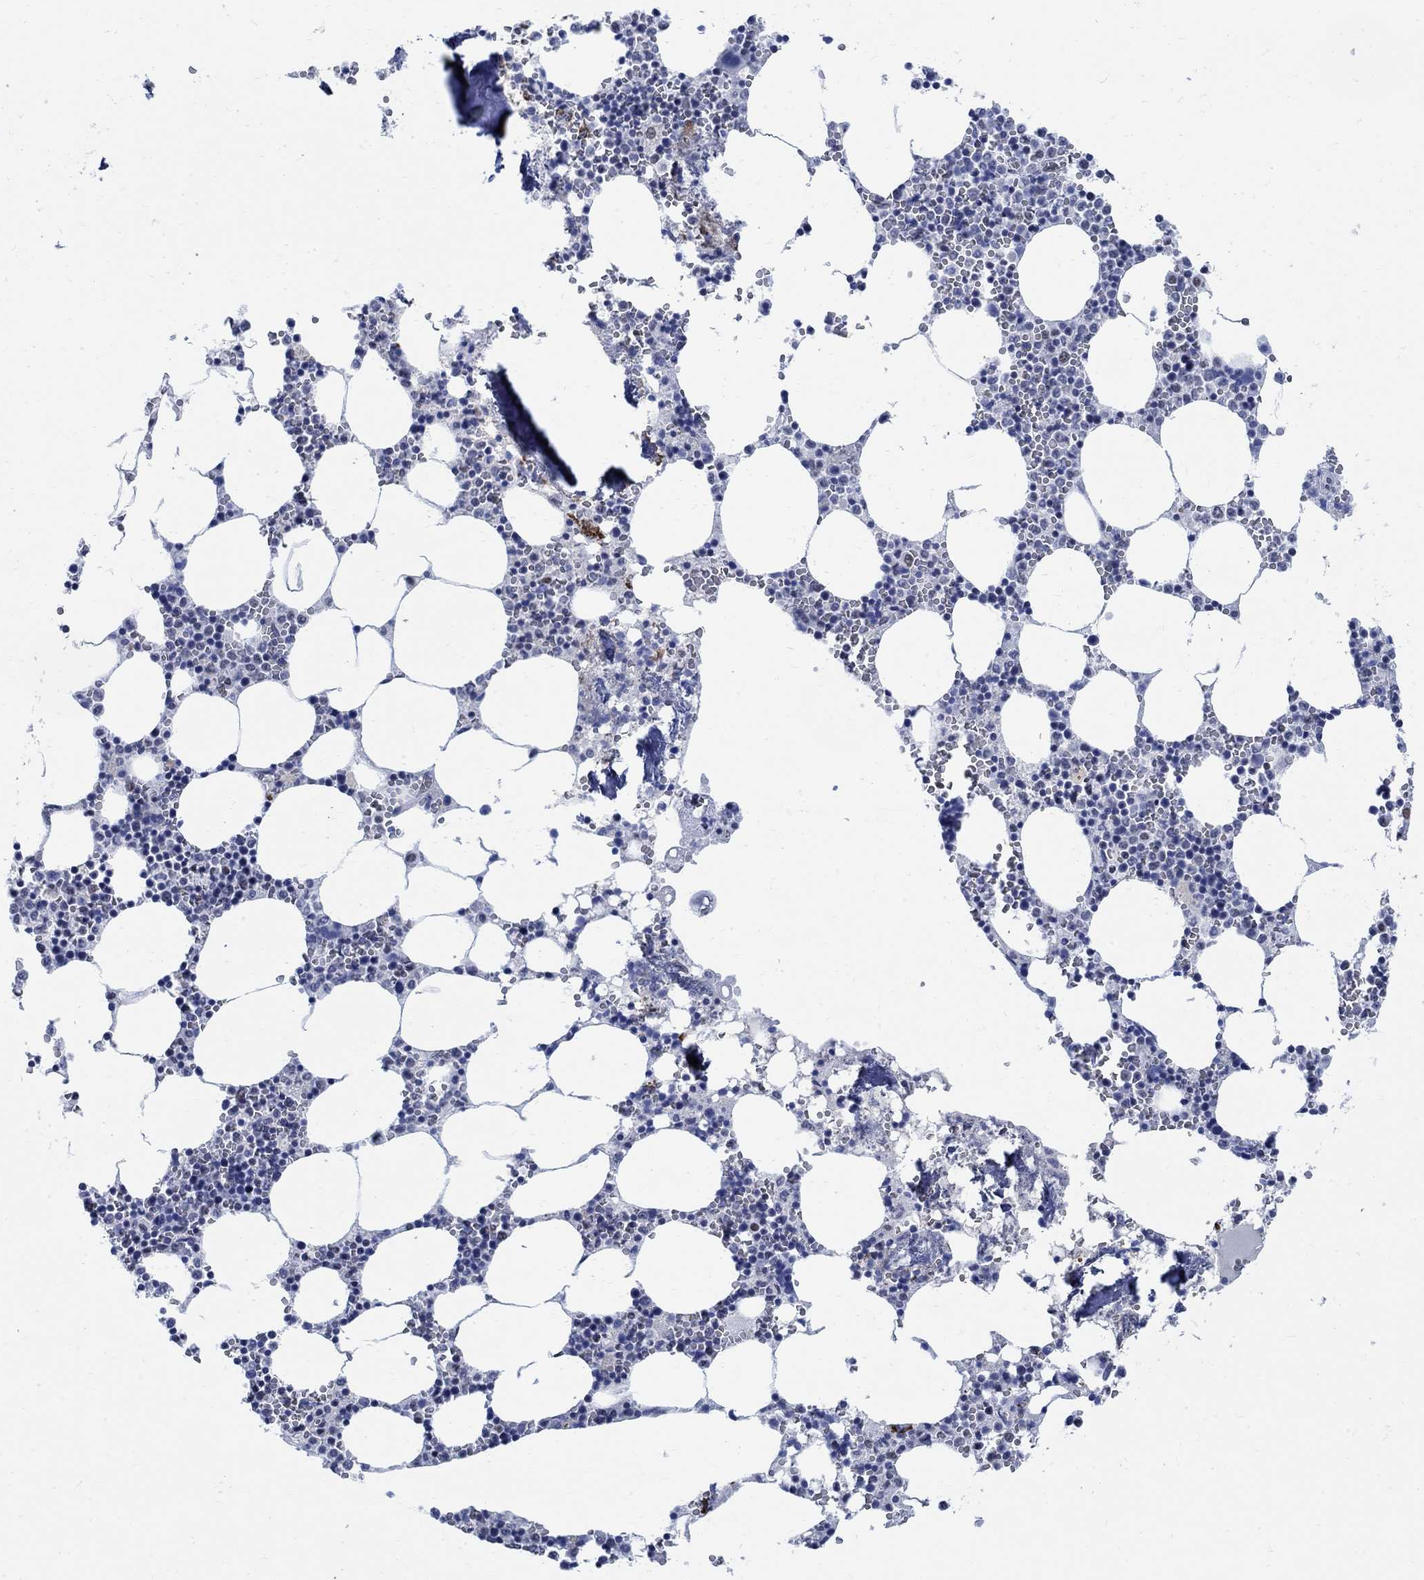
{"staining": {"intensity": "negative", "quantity": "none", "location": "none"}, "tissue": "bone marrow", "cell_type": "Hematopoietic cells", "image_type": "normal", "snomed": [{"axis": "morphology", "description": "Normal tissue, NOS"}, {"axis": "topography", "description": "Bone marrow"}], "caption": "IHC of unremarkable human bone marrow displays no staining in hematopoietic cells. The staining is performed using DAB brown chromogen with nuclei counter-stained in using hematoxylin.", "gene": "DLK1", "patient": {"sex": "female", "age": 64}}